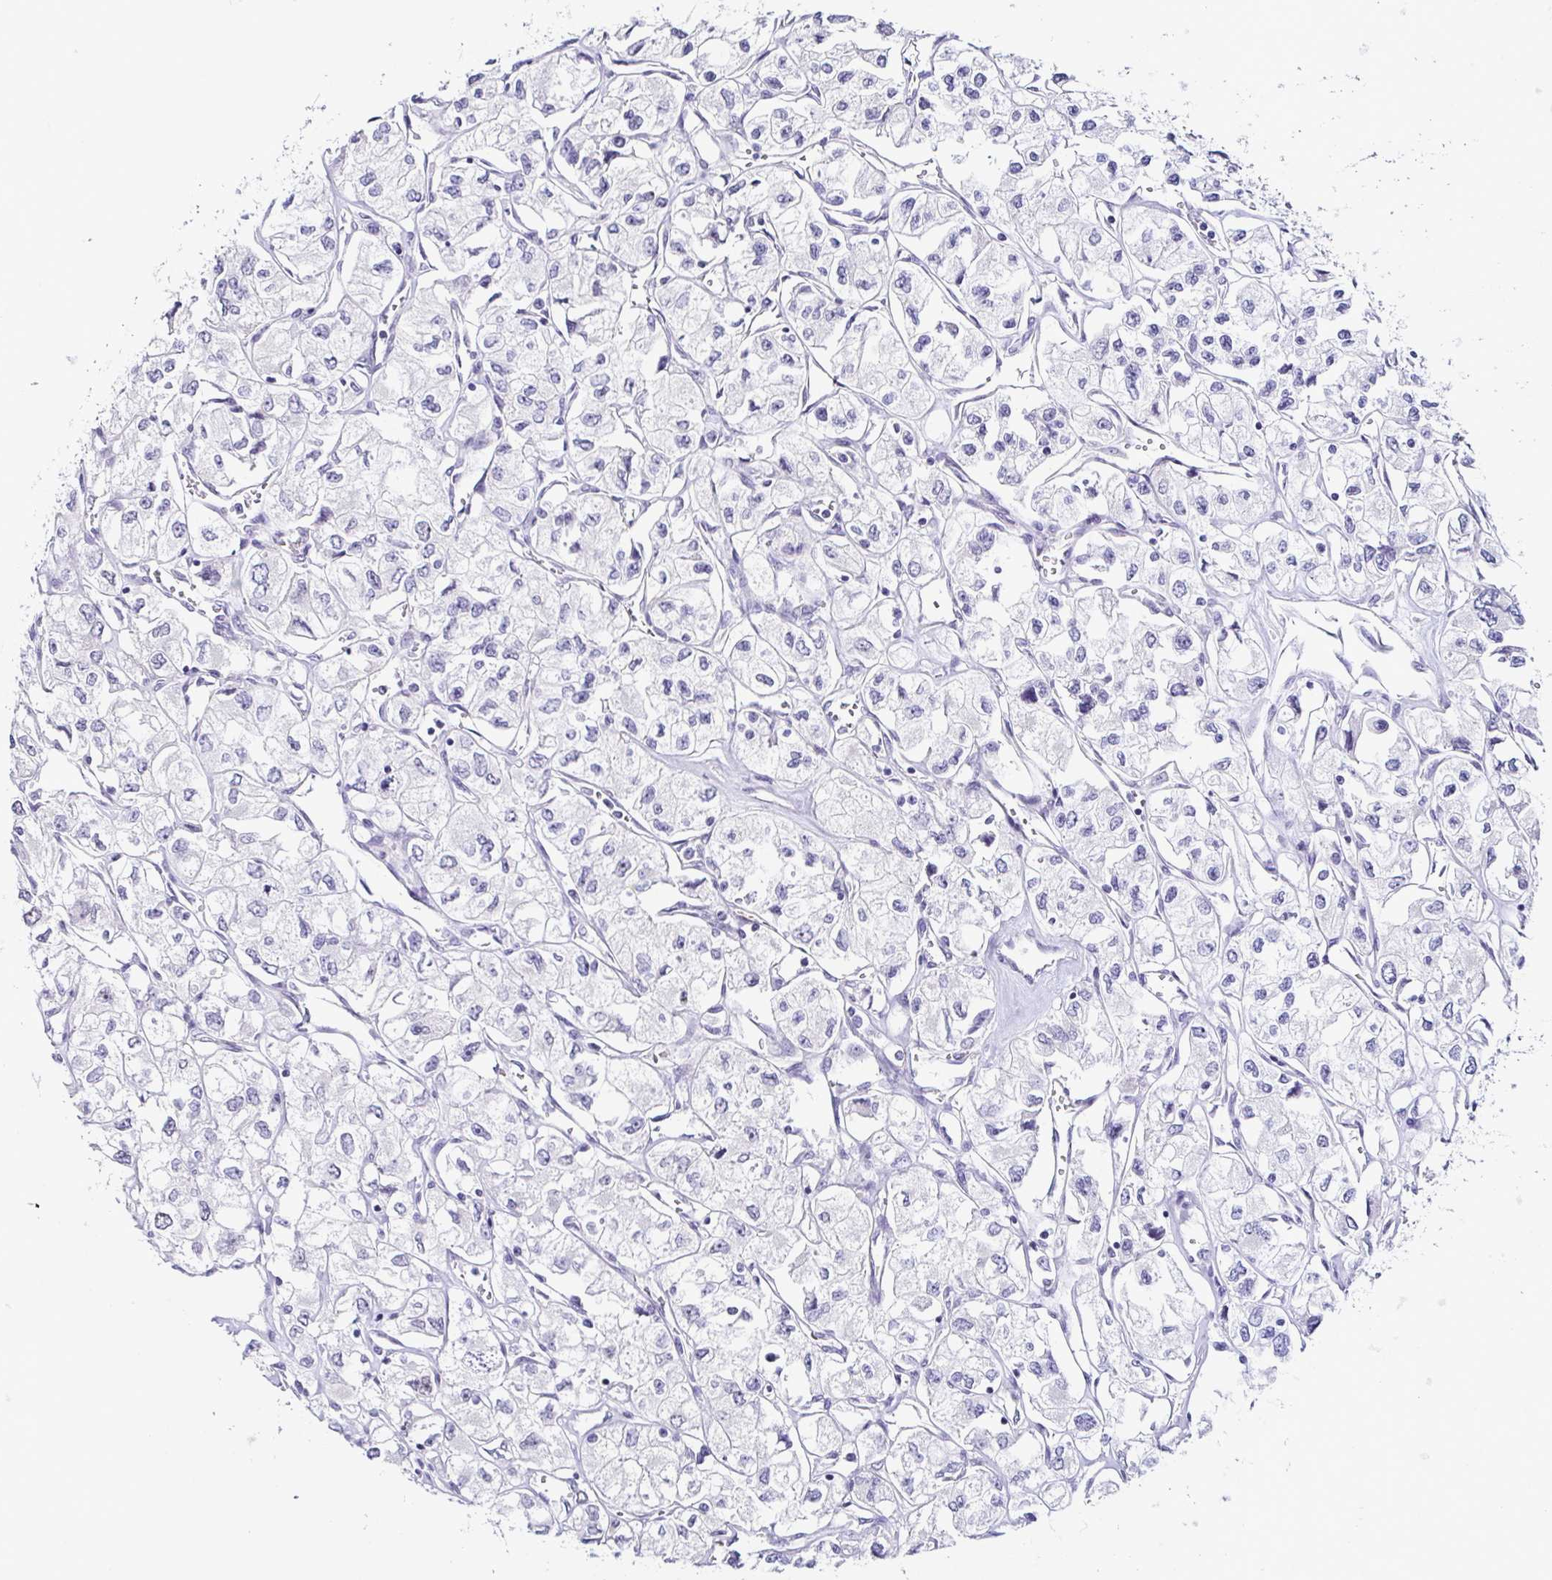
{"staining": {"intensity": "negative", "quantity": "none", "location": "none"}, "tissue": "renal cancer", "cell_type": "Tumor cells", "image_type": "cancer", "snomed": [{"axis": "morphology", "description": "Adenocarcinoma, NOS"}, {"axis": "topography", "description": "Kidney"}], "caption": "Image shows no protein positivity in tumor cells of adenocarcinoma (renal) tissue.", "gene": "TP73", "patient": {"sex": "female", "age": 59}}